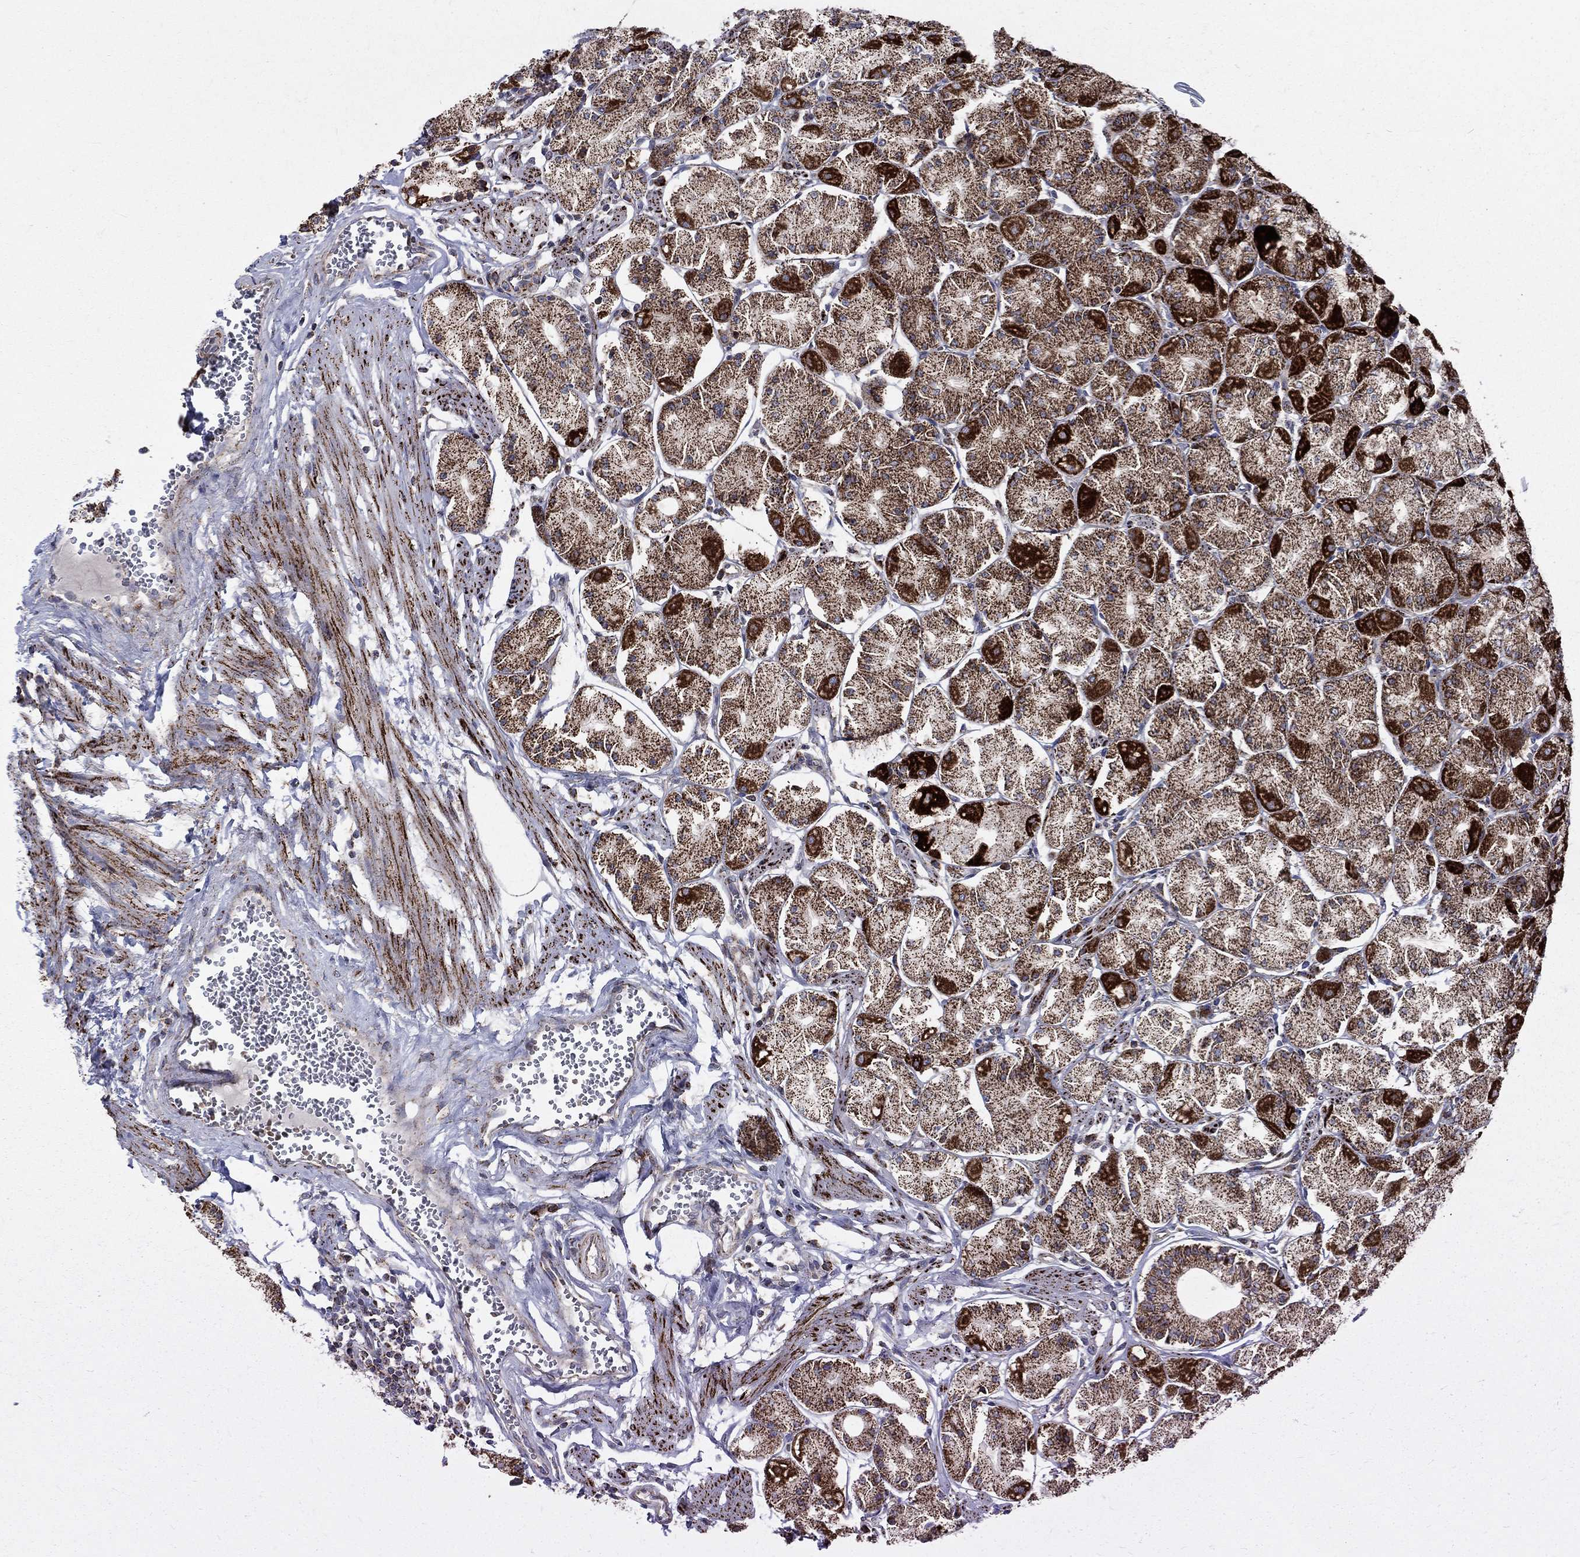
{"staining": {"intensity": "strong", "quantity": ">75%", "location": "cytoplasmic/membranous"}, "tissue": "stomach", "cell_type": "Glandular cells", "image_type": "normal", "snomed": [{"axis": "morphology", "description": "Normal tissue, NOS"}, {"axis": "topography", "description": "Stomach, upper"}], "caption": "Protein staining reveals strong cytoplasmic/membranous staining in approximately >75% of glandular cells in normal stomach.", "gene": "ALDH1B1", "patient": {"sex": "male", "age": 60}}